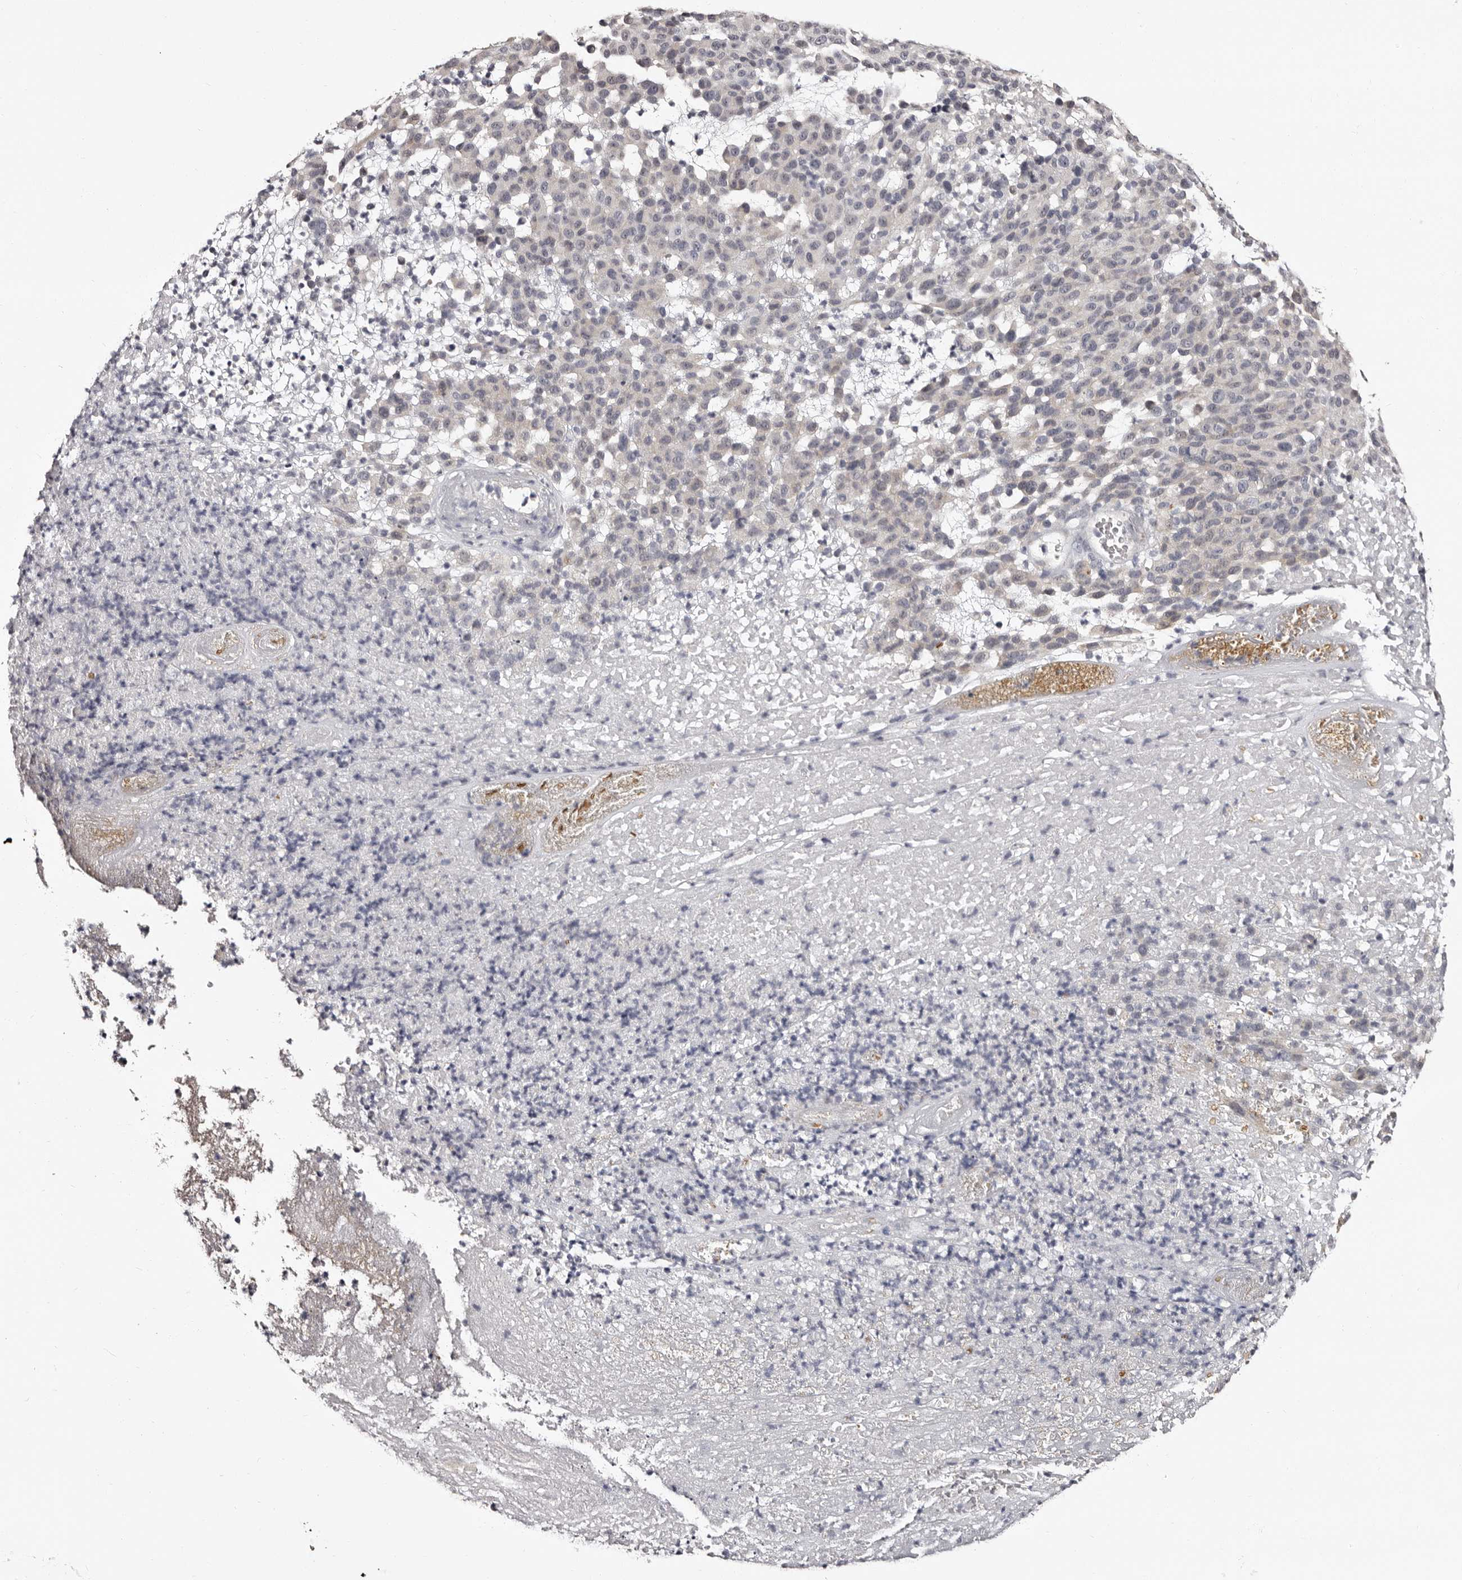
{"staining": {"intensity": "negative", "quantity": "none", "location": "none"}, "tissue": "melanoma", "cell_type": "Tumor cells", "image_type": "cancer", "snomed": [{"axis": "morphology", "description": "Malignant melanoma, NOS"}, {"axis": "topography", "description": "Skin"}], "caption": "Immunohistochemical staining of malignant melanoma displays no significant staining in tumor cells.", "gene": "BPGM", "patient": {"sex": "male", "age": 59}}